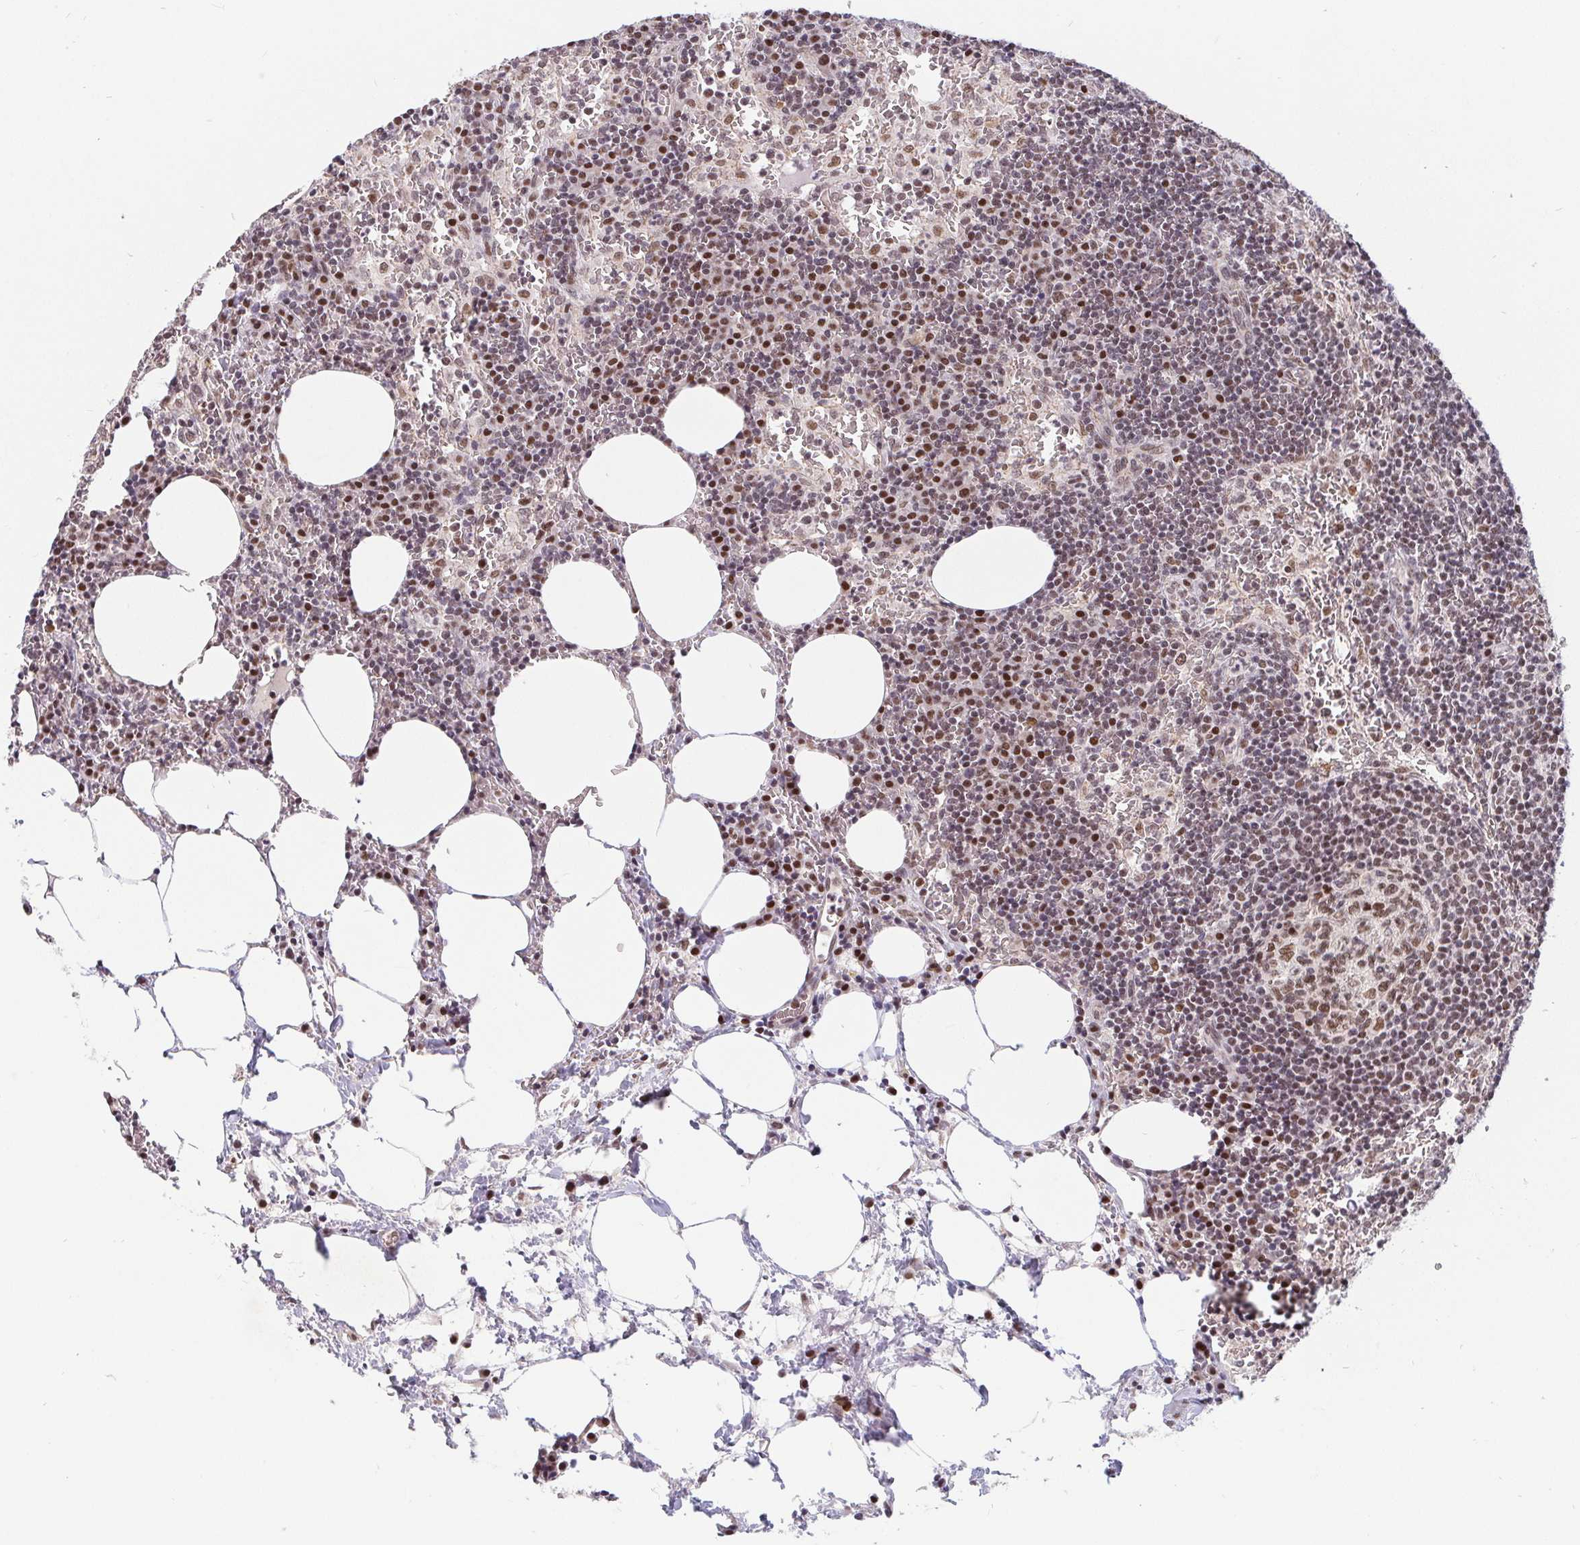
{"staining": {"intensity": "moderate", "quantity": "25%-75%", "location": "nuclear"}, "tissue": "lymph node", "cell_type": "Germinal center cells", "image_type": "normal", "snomed": [{"axis": "morphology", "description": "Normal tissue, NOS"}, {"axis": "topography", "description": "Lymph node"}], "caption": "Brown immunohistochemical staining in benign human lymph node demonstrates moderate nuclear positivity in about 25%-75% of germinal center cells.", "gene": "POU2F1", "patient": {"sex": "male", "age": 67}}